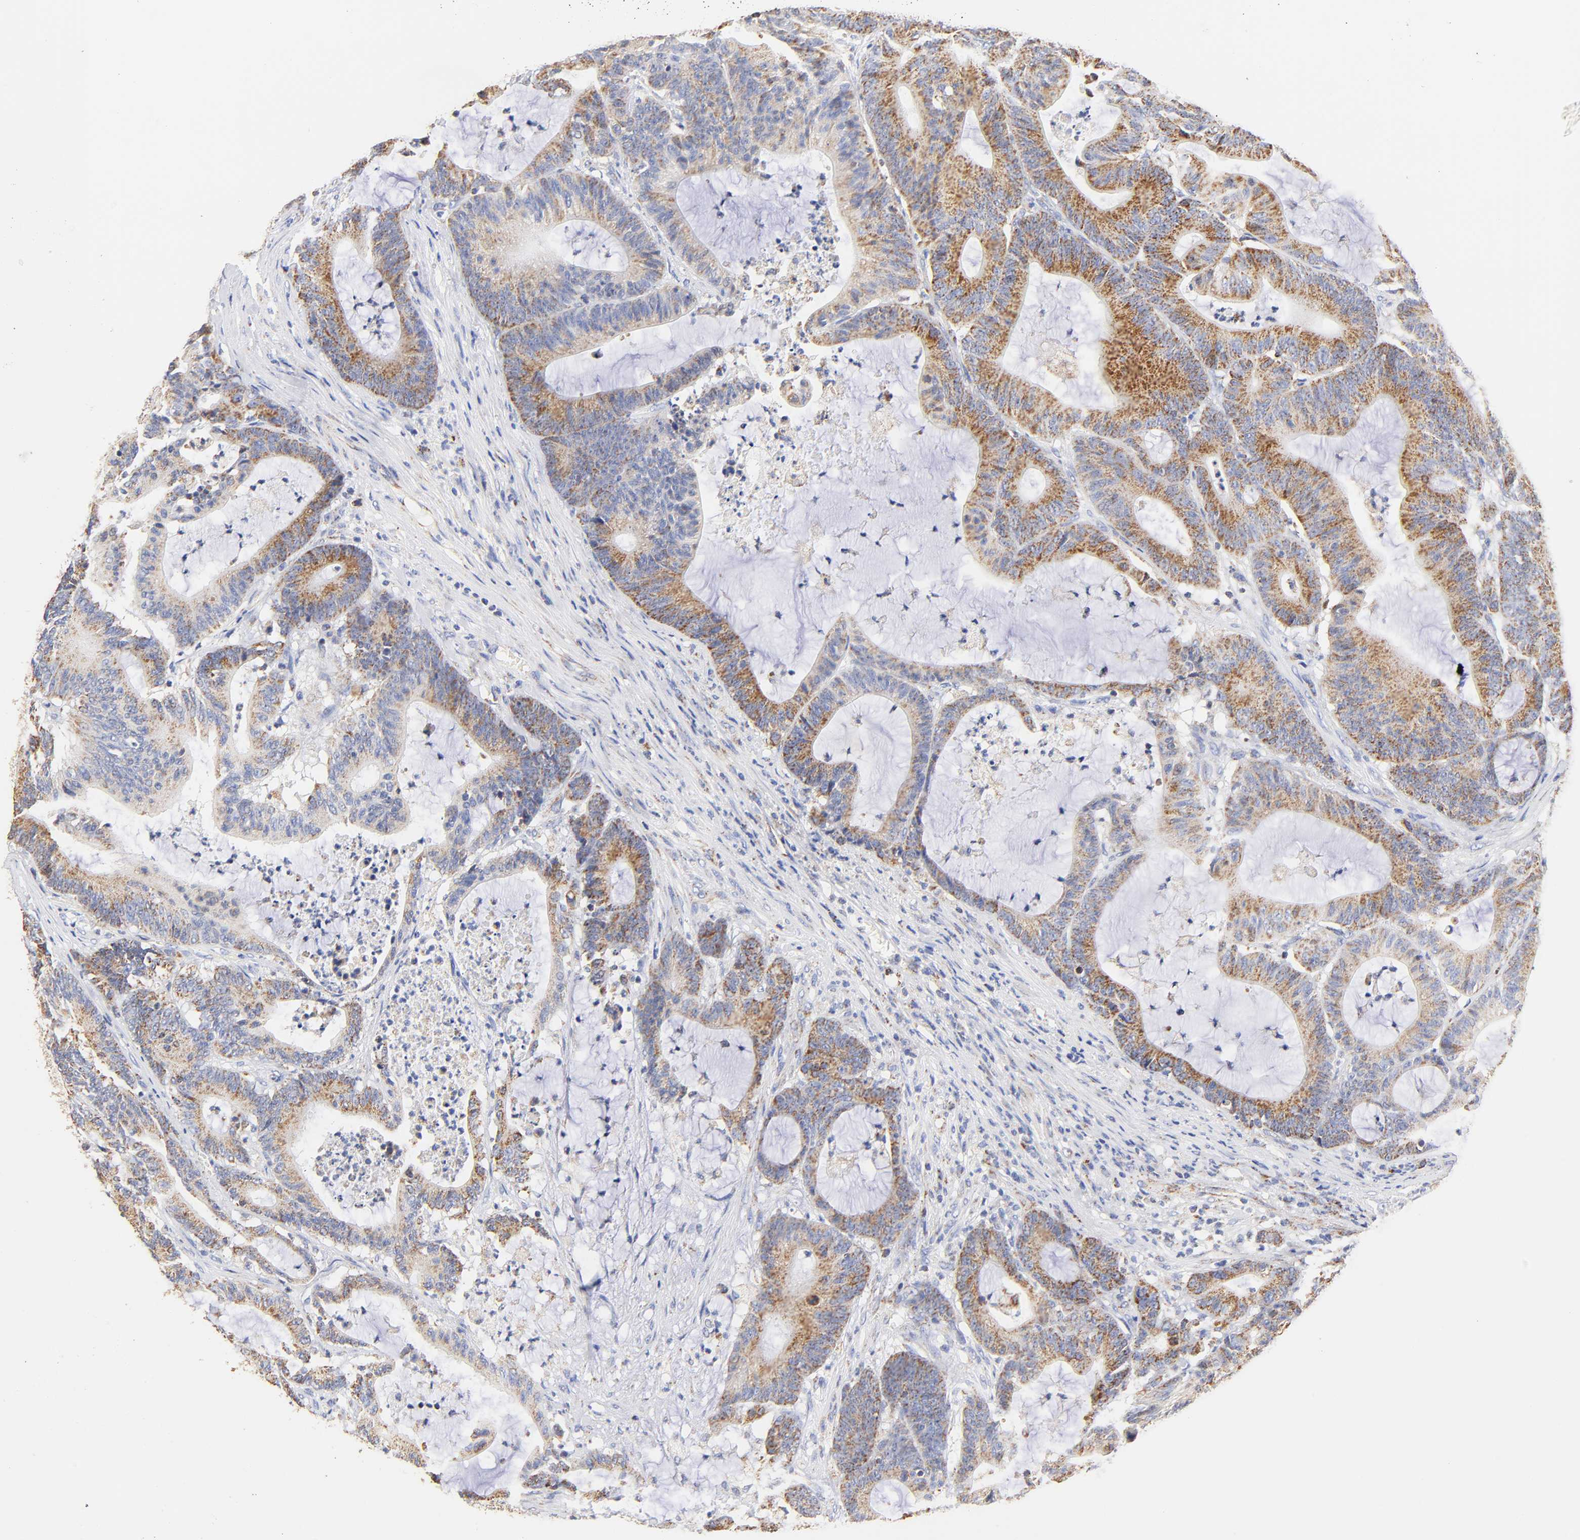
{"staining": {"intensity": "moderate", "quantity": ">75%", "location": "cytoplasmic/membranous"}, "tissue": "colorectal cancer", "cell_type": "Tumor cells", "image_type": "cancer", "snomed": [{"axis": "morphology", "description": "Adenocarcinoma, NOS"}, {"axis": "topography", "description": "Colon"}], "caption": "Colorectal cancer (adenocarcinoma) stained with a brown dye exhibits moderate cytoplasmic/membranous positive positivity in approximately >75% of tumor cells.", "gene": "ATP5F1D", "patient": {"sex": "female", "age": 84}}